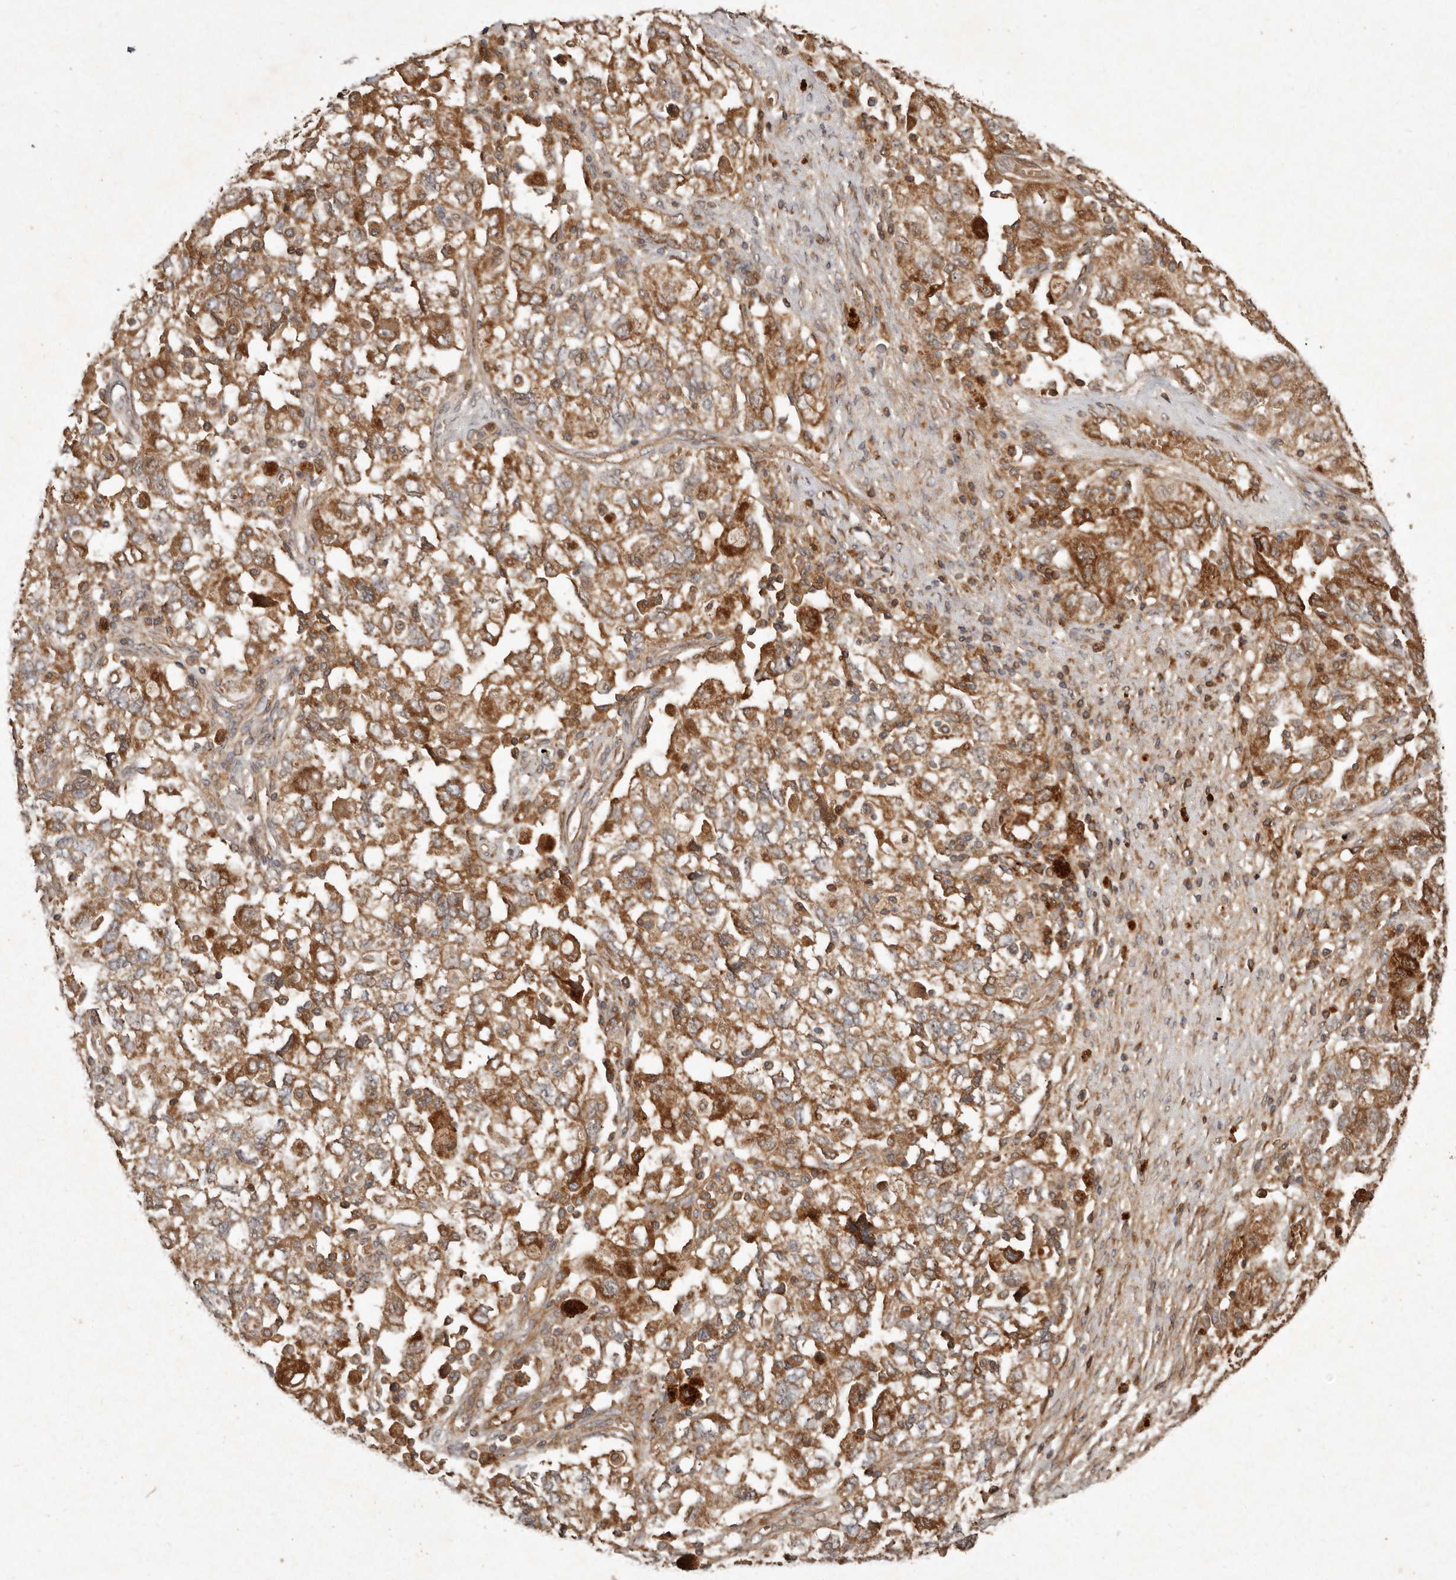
{"staining": {"intensity": "moderate", "quantity": ">75%", "location": "cytoplasmic/membranous"}, "tissue": "ovarian cancer", "cell_type": "Tumor cells", "image_type": "cancer", "snomed": [{"axis": "morphology", "description": "Carcinoma, NOS"}, {"axis": "morphology", "description": "Cystadenocarcinoma, serous, NOS"}, {"axis": "topography", "description": "Ovary"}], "caption": "Immunohistochemistry (IHC) (DAB) staining of ovarian cancer (carcinoma) reveals moderate cytoplasmic/membranous protein staining in approximately >75% of tumor cells. The staining was performed using DAB to visualize the protein expression in brown, while the nuclei were stained in blue with hematoxylin (Magnification: 20x).", "gene": "SEMA3A", "patient": {"sex": "female", "age": 69}}